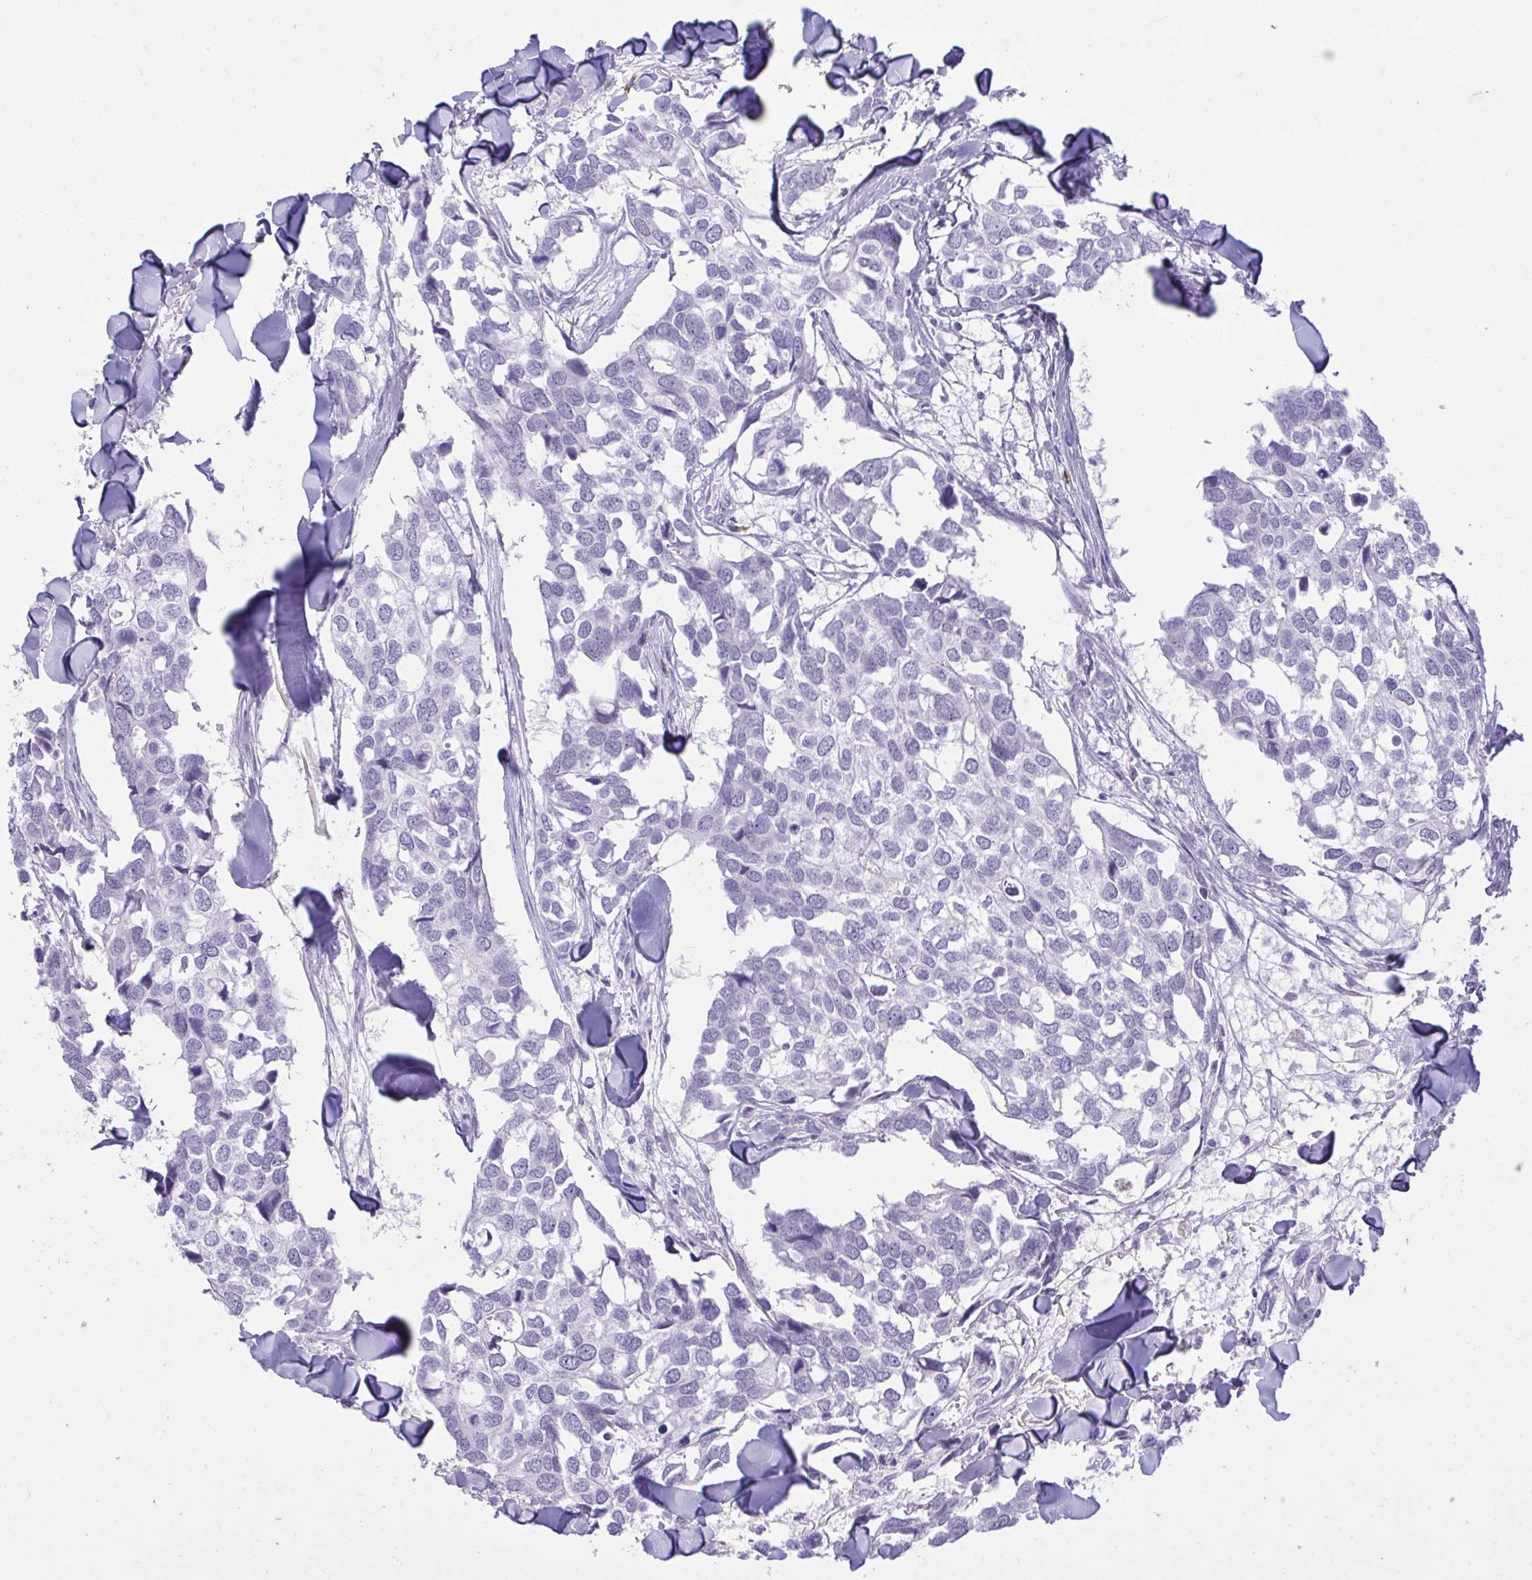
{"staining": {"intensity": "negative", "quantity": "none", "location": "none"}, "tissue": "breast cancer", "cell_type": "Tumor cells", "image_type": "cancer", "snomed": [{"axis": "morphology", "description": "Duct carcinoma"}, {"axis": "topography", "description": "Breast"}], "caption": "DAB (3,3'-diaminobenzidine) immunohistochemical staining of invasive ductal carcinoma (breast) demonstrates no significant staining in tumor cells. (DAB immunohistochemistry (IHC) visualized using brightfield microscopy, high magnification).", "gene": "MED9", "patient": {"sex": "female", "age": 83}}